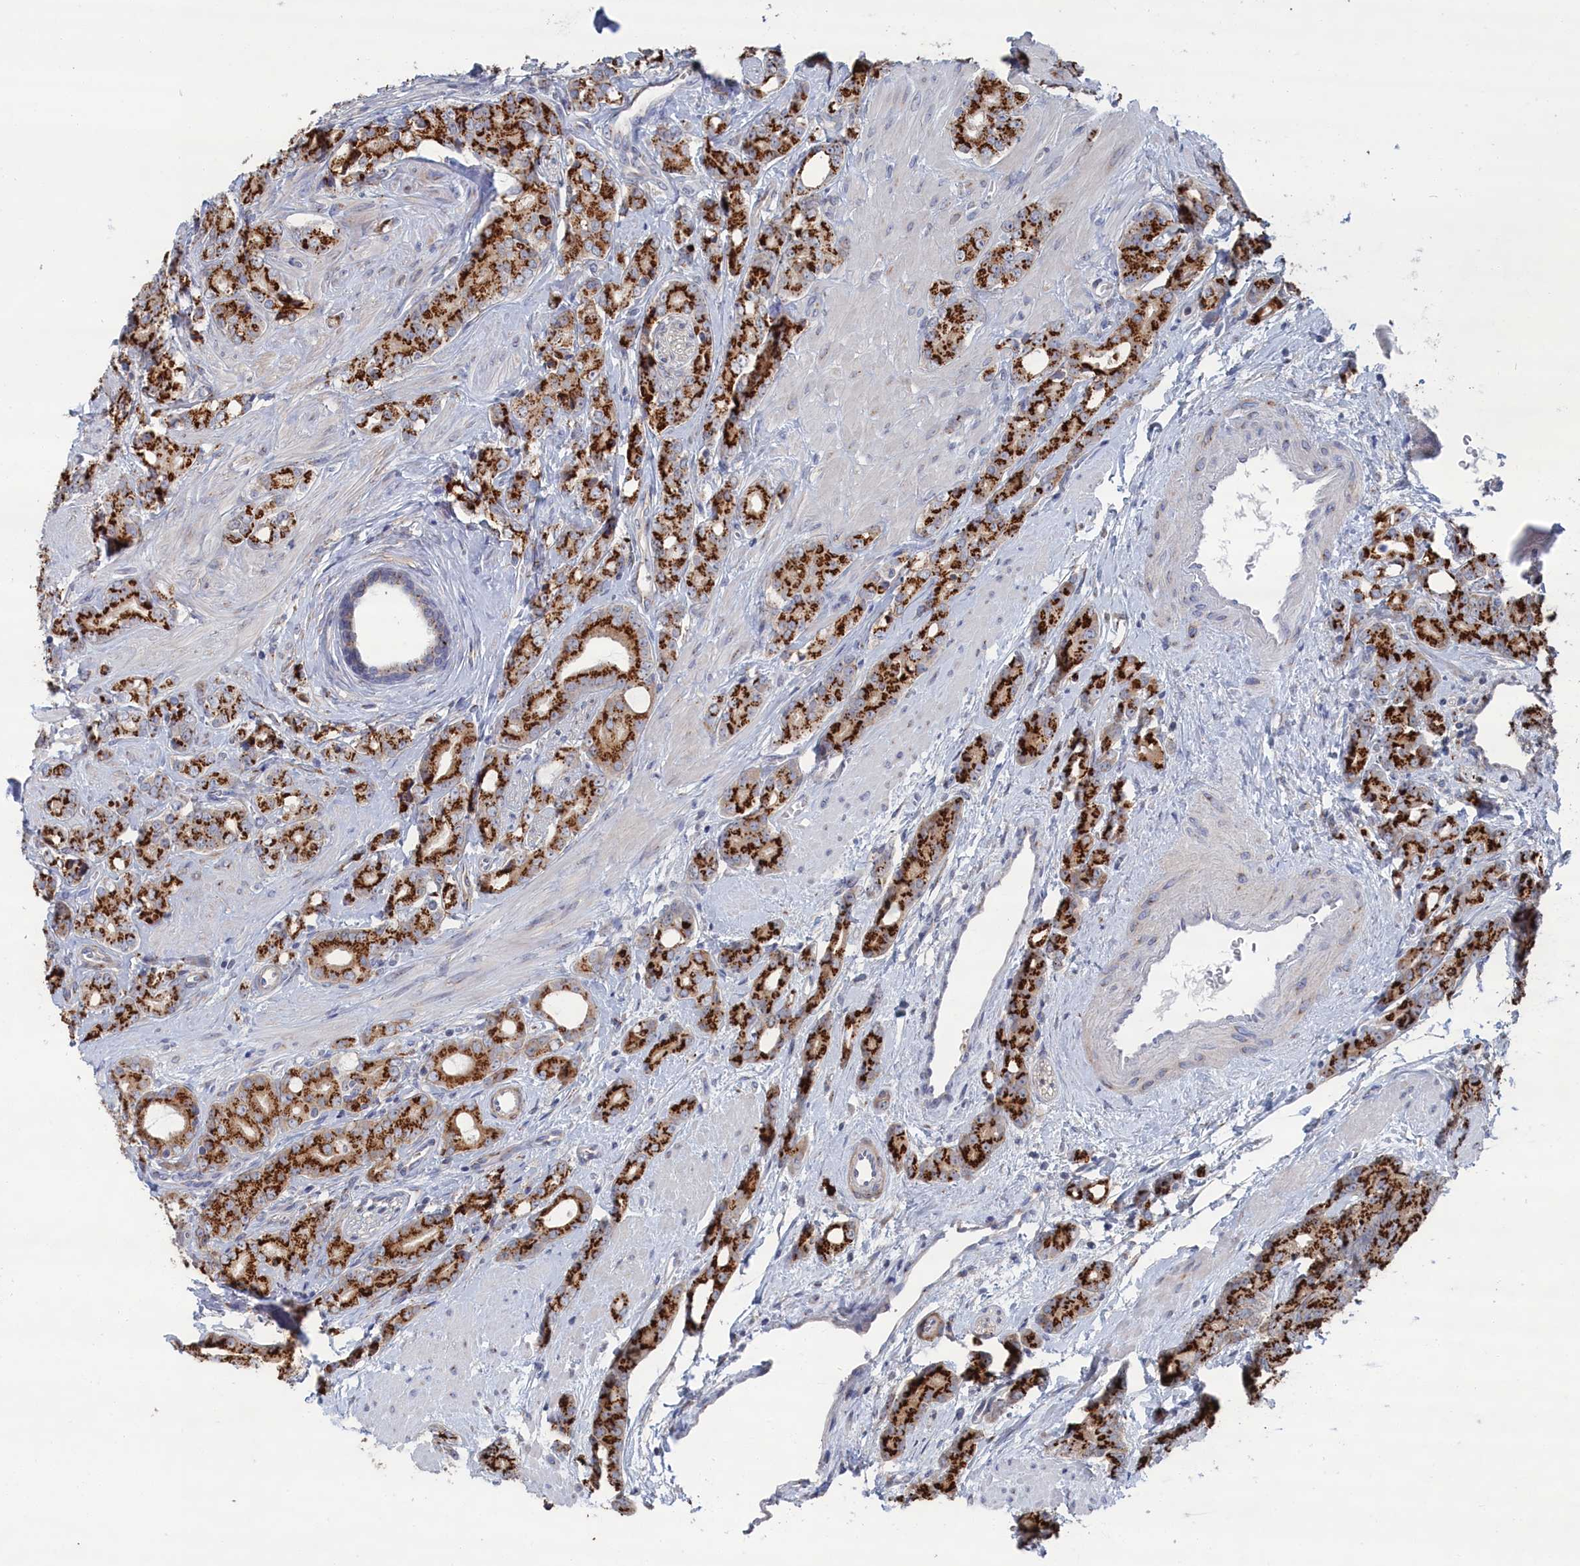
{"staining": {"intensity": "strong", "quantity": ">75%", "location": "cytoplasmic/membranous"}, "tissue": "prostate cancer", "cell_type": "Tumor cells", "image_type": "cancer", "snomed": [{"axis": "morphology", "description": "Adenocarcinoma, High grade"}, {"axis": "topography", "description": "Prostate"}], "caption": "A brown stain shows strong cytoplasmic/membranous staining of a protein in prostate cancer (high-grade adenocarcinoma) tumor cells.", "gene": "IRX1", "patient": {"sex": "male", "age": 62}}